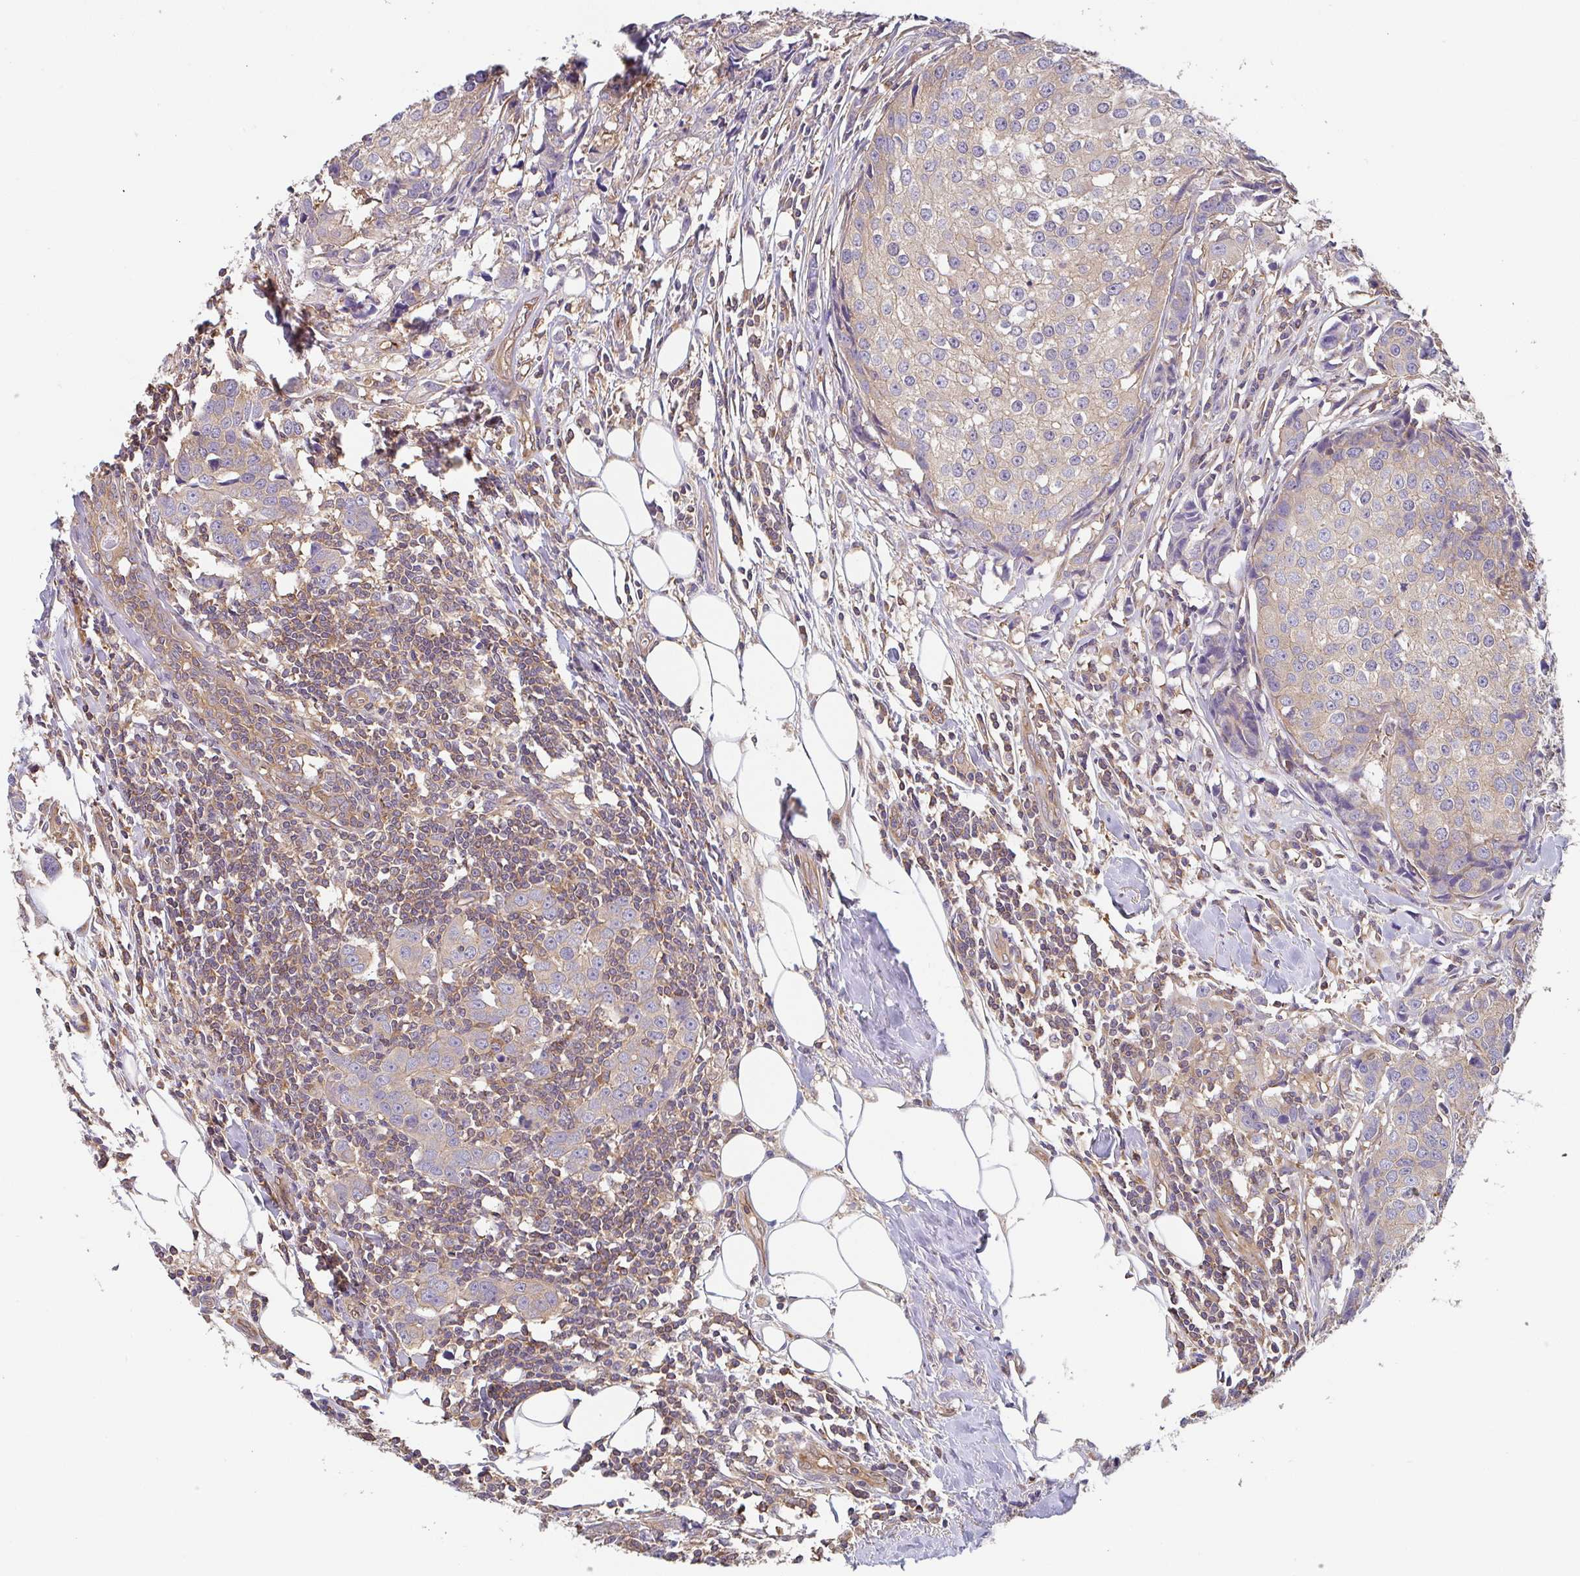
{"staining": {"intensity": "weak", "quantity": "<25%", "location": "cytoplasmic/membranous"}, "tissue": "breast cancer", "cell_type": "Tumor cells", "image_type": "cancer", "snomed": [{"axis": "morphology", "description": "Duct carcinoma"}, {"axis": "topography", "description": "Breast"}], "caption": "Immunohistochemistry micrograph of human breast intraductal carcinoma stained for a protein (brown), which shows no positivity in tumor cells. Nuclei are stained in blue.", "gene": "TMEM229A", "patient": {"sex": "female", "age": 80}}